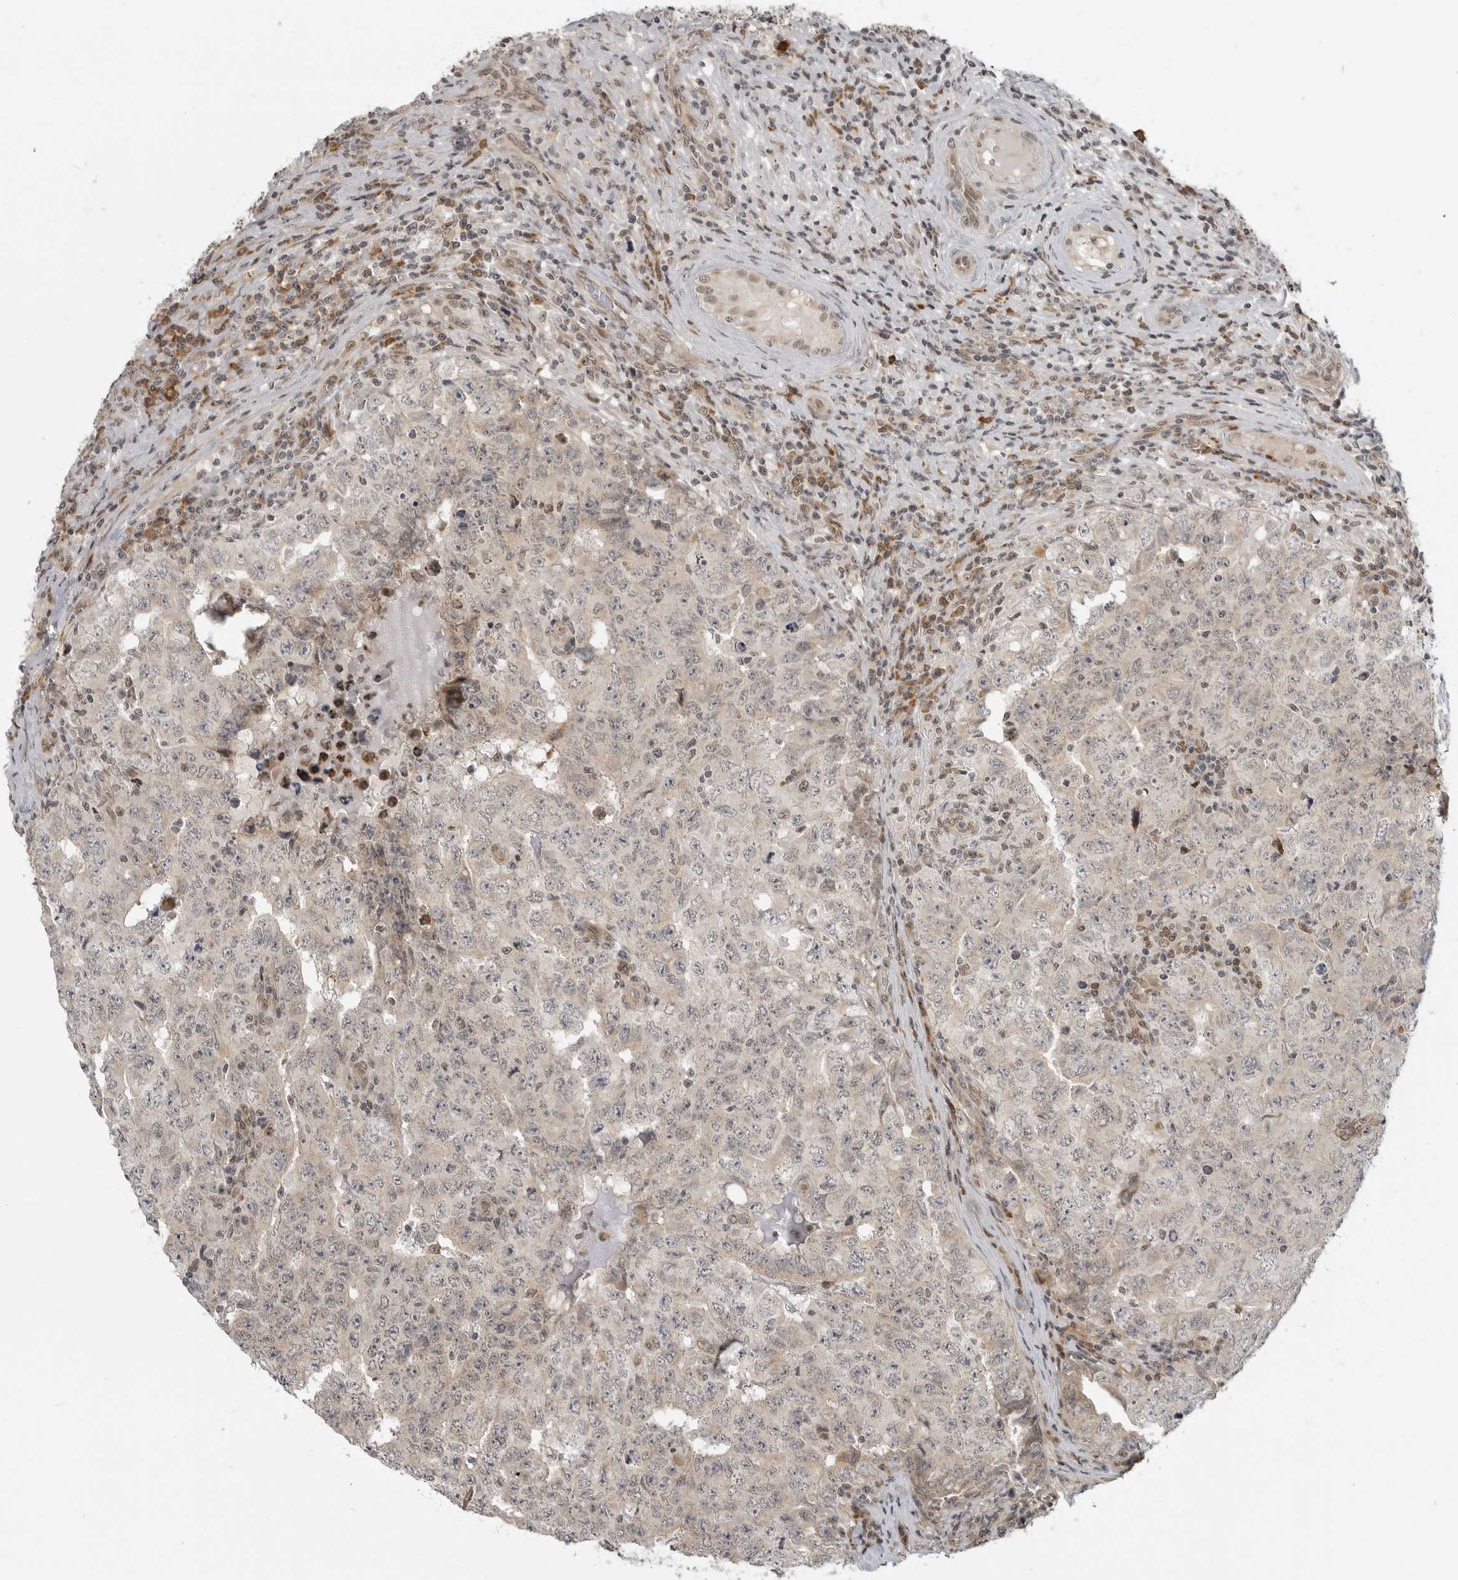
{"staining": {"intensity": "negative", "quantity": "none", "location": "none"}, "tissue": "testis cancer", "cell_type": "Tumor cells", "image_type": "cancer", "snomed": [{"axis": "morphology", "description": "Carcinoma, Embryonal, NOS"}, {"axis": "topography", "description": "Testis"}], "caption": "Protein analysis of testis cancer exhibits no significant positivity in tumor cells.", "gene": "CEP295NL", "patient": {"sex": "male", "age": 26}}